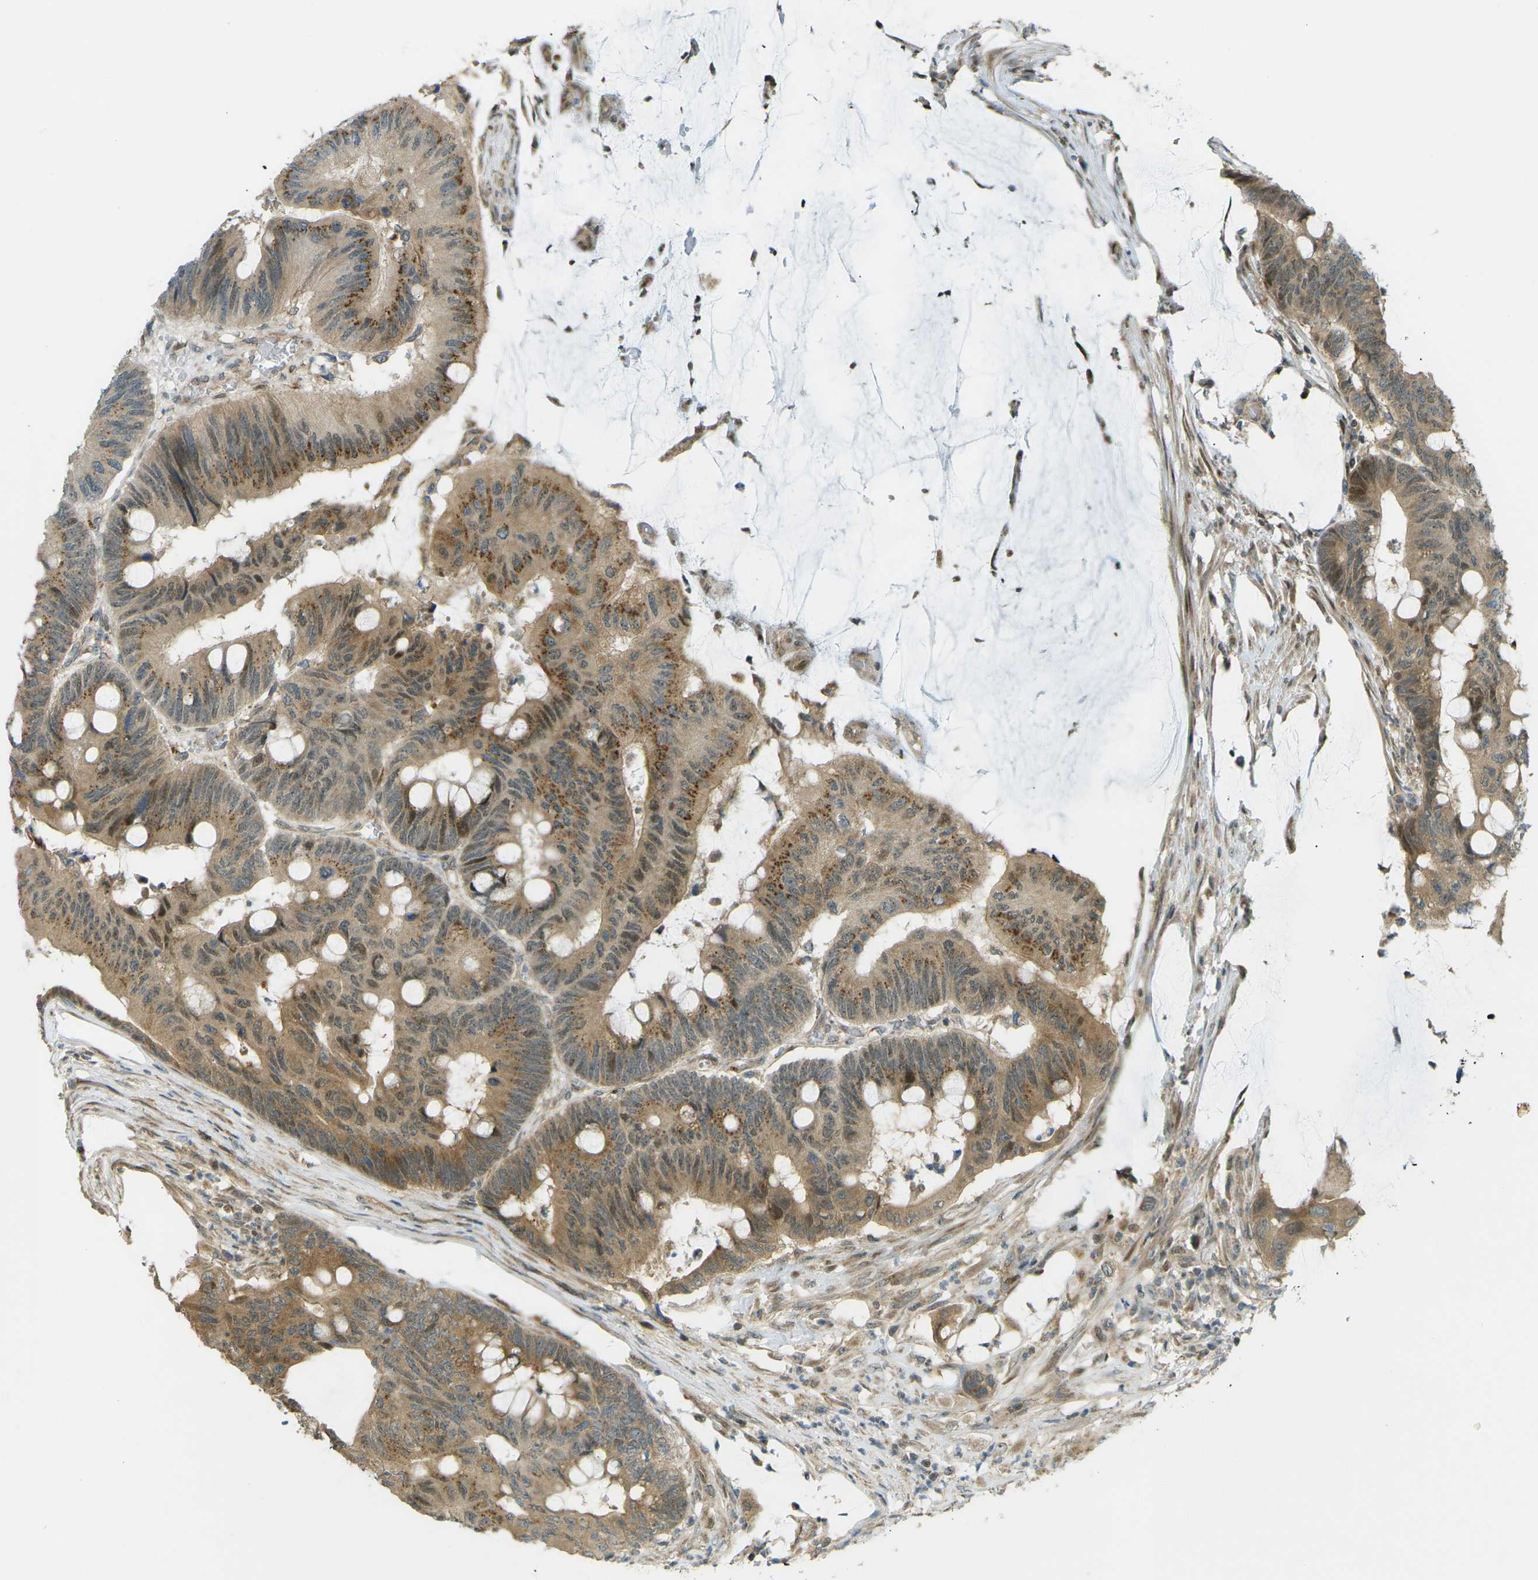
{"staining": {"intensity": "moderate", "quantity": ">75%", "location": "cytoplasmic/membranous,nuclear"}, "tissue": "colorectal cancer", "cell_type": "Tumor cells", "image_type": "cancer", "snomed": [{"axis": "morphology", "description": "Normal tissue, NOS"}, {"axis": "morphology", "description": "Adenocarcinoma, NOS"}, {"axis": "topography", "description": "Rectum"}], "caption": "This histopathology image reveals colorectal cancer stained with immunohistochemistry (IHC) to label a protein in brown. The cytoplasmic/membranous and nuclear of tumor cells show moderate positivity for the protein. Nuclei are counter-stained blue.", "gene": "CCDC186", "patient": {"sex": "male", "age": 92}}